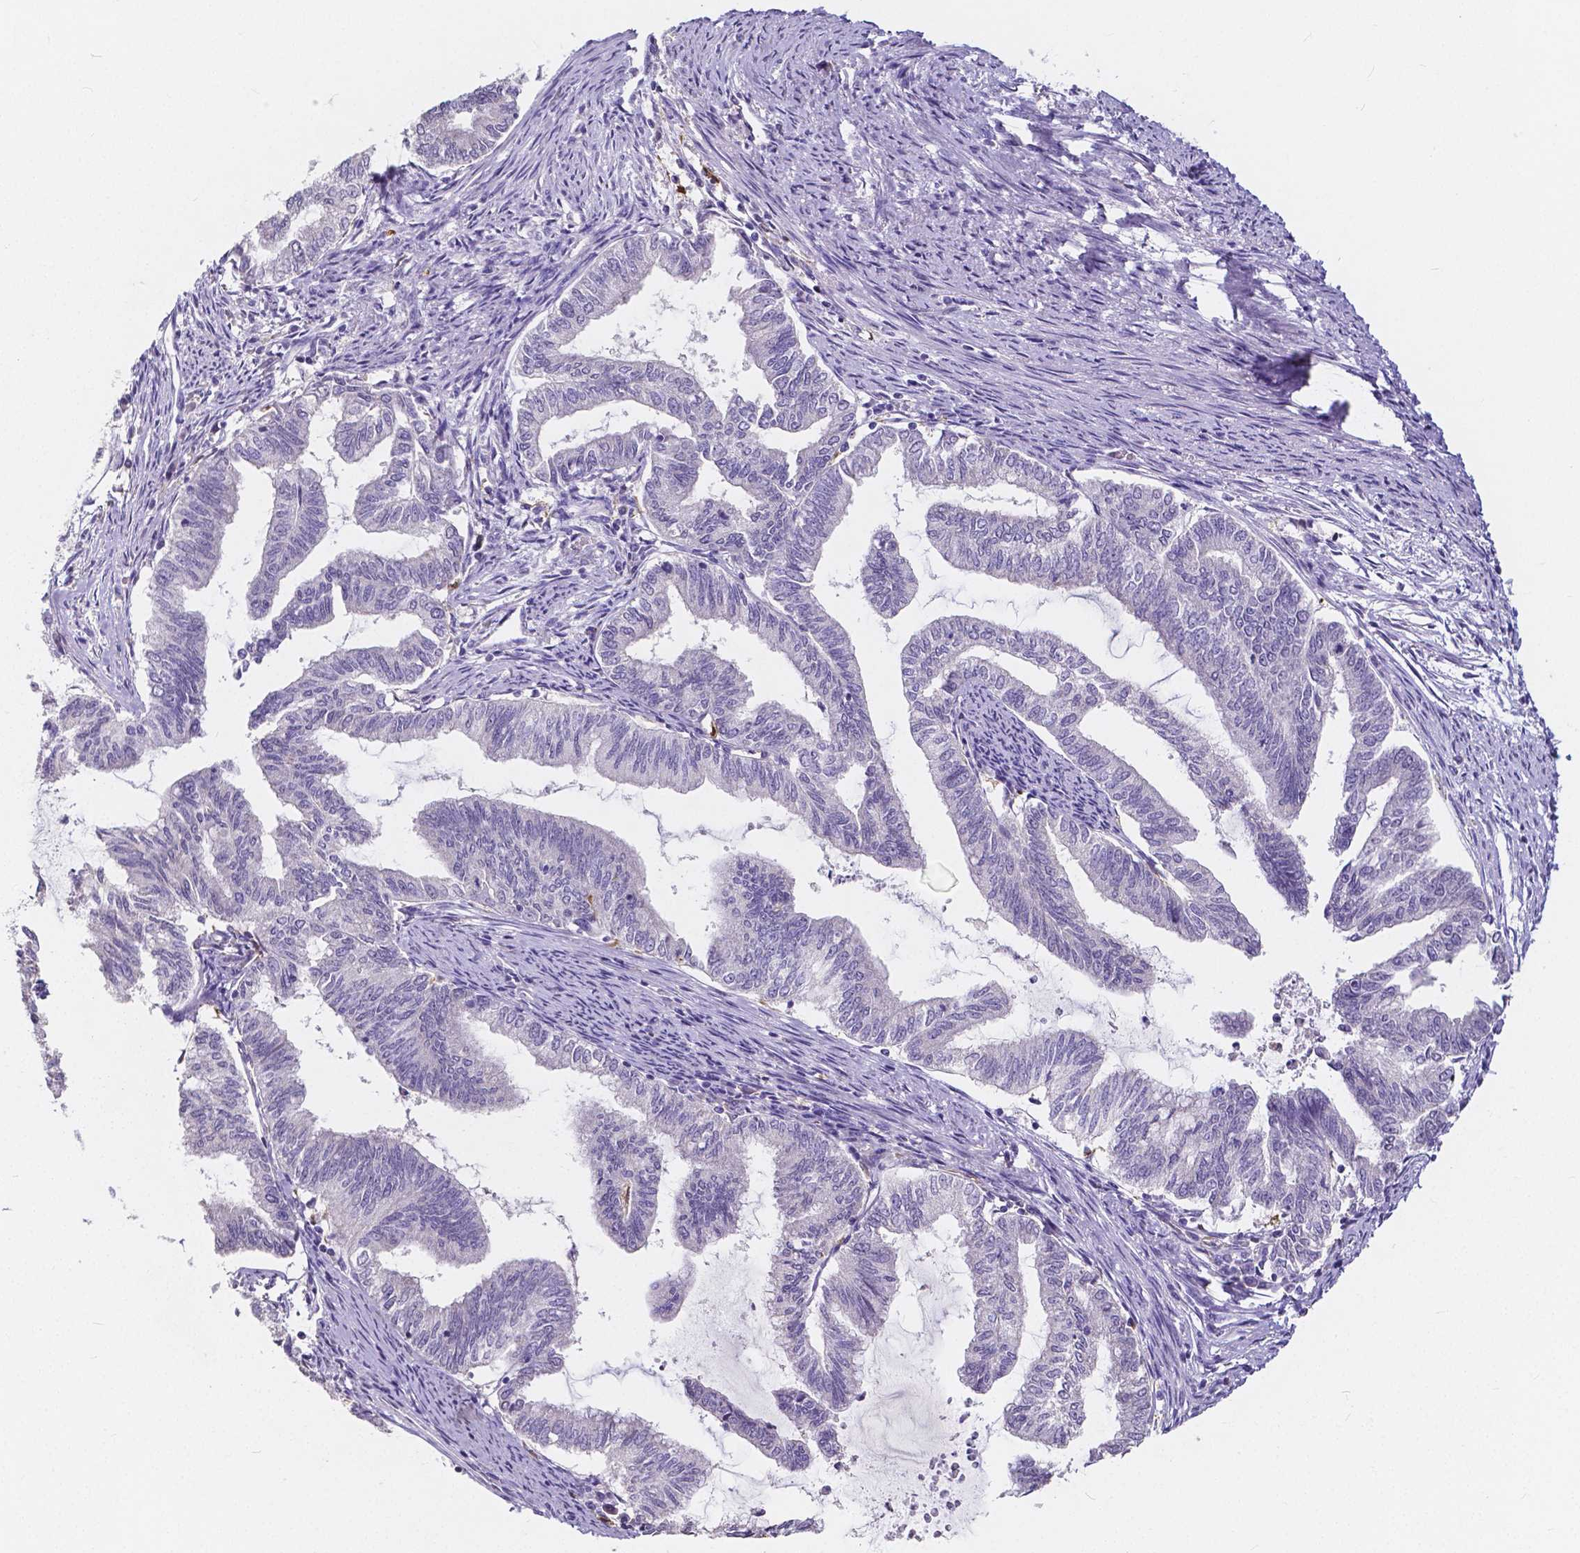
{"staining": {"intensity": "negative", "quantity": "none", "location": "none"}, "tissue": "endometrial cancer", "cell_type": "Tumor cells", "image_type": "cancer", "snomed": [{"axis": "morphology", "description": "Adenocarcinoma, NOS"}, {"axis": "topography", "description": "Endometrium"}], "caption": "Image shows no significant protein staining in tumor cells of adenocarcinoma (endometrial).", "gene": "ACP5", "patient": {"sex": "female", "age": 79}}